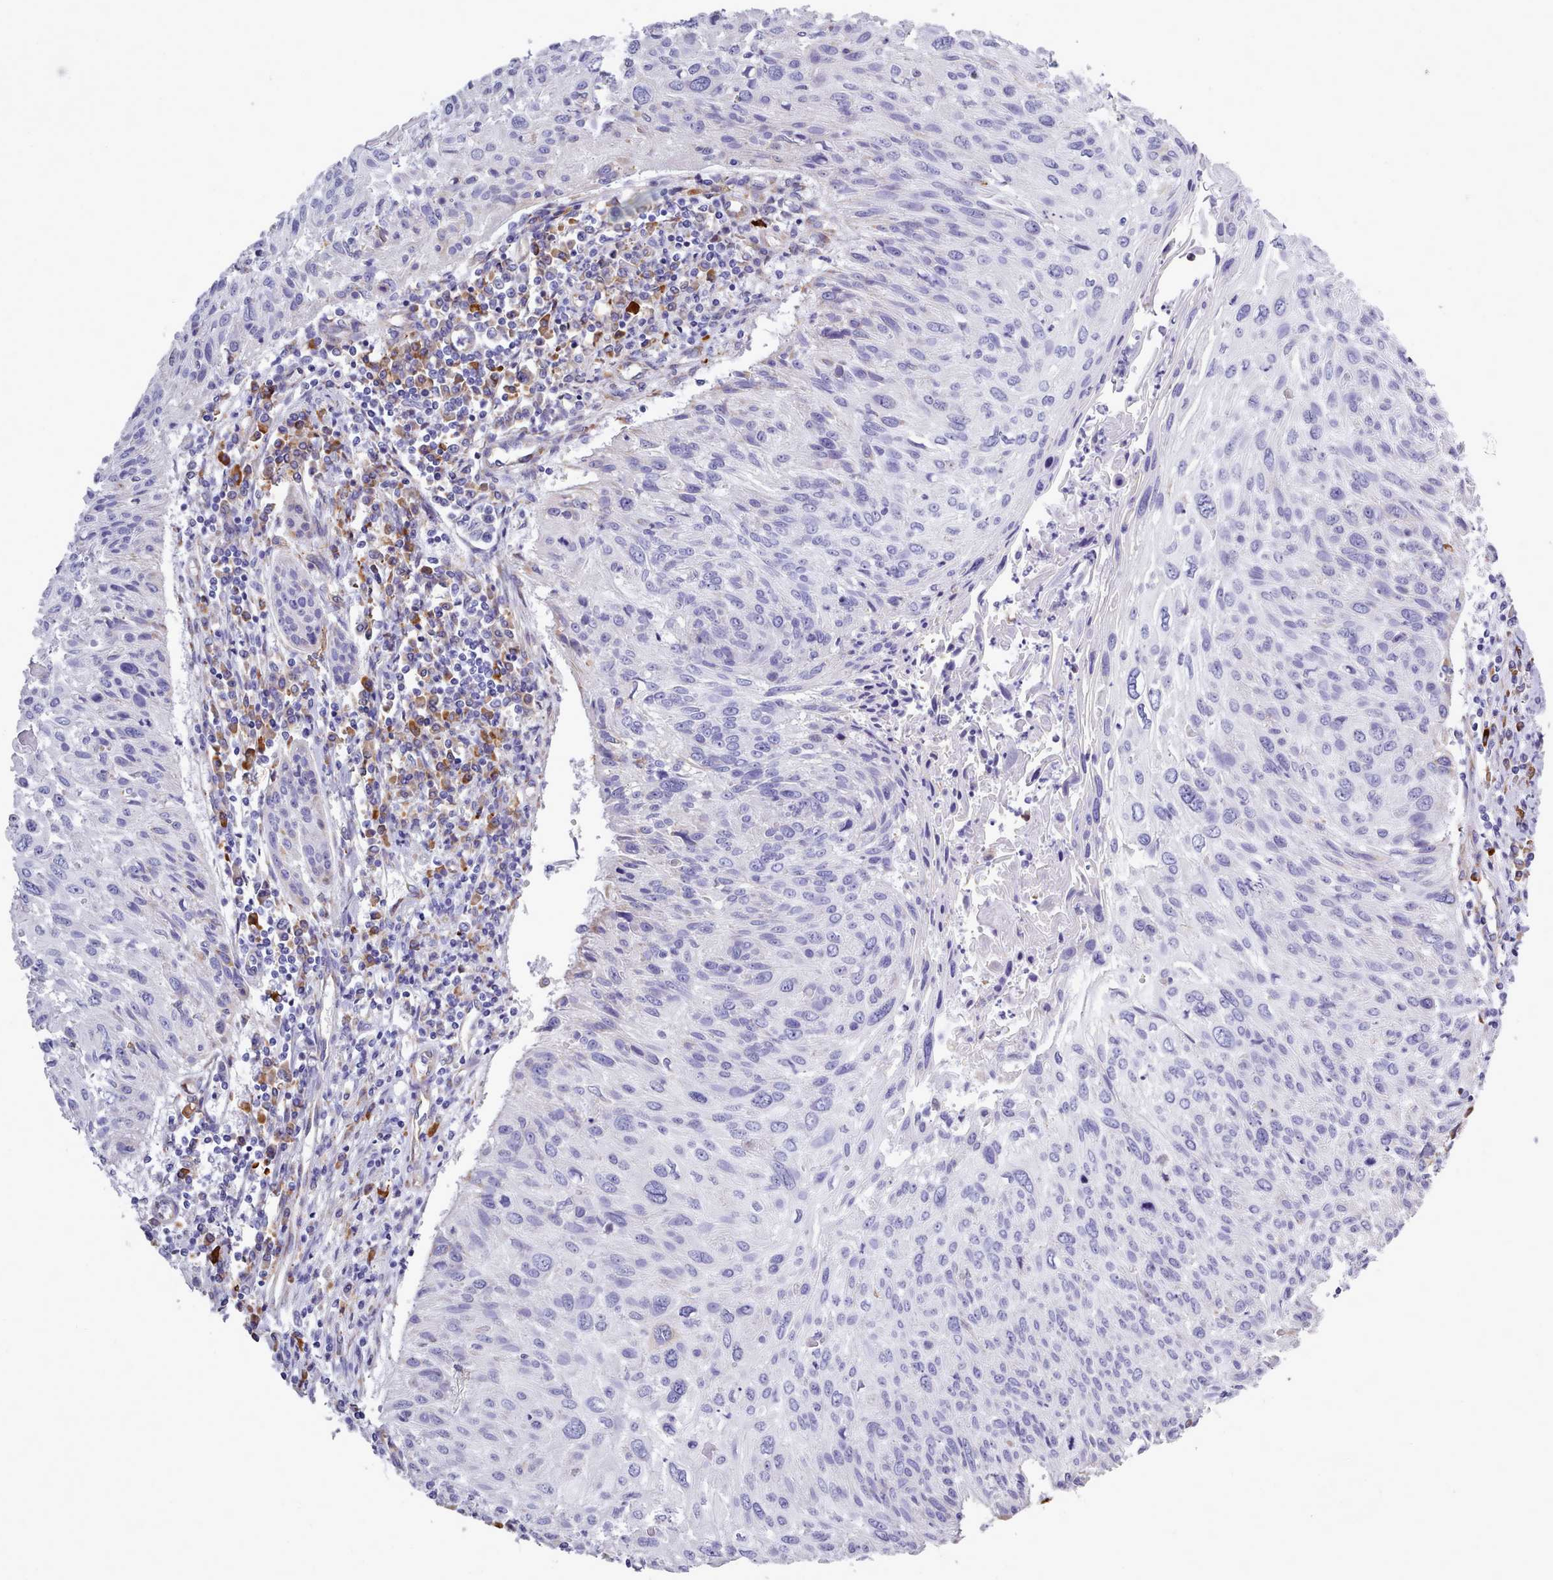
{"staining": {"intensity": "negative", "quantity": "none", "location": "none"}, "tissue": "cervical cancer", "cell_type": "Tumor cells", "image_type": "cancer", "snomed": [{"axis": "morphology", "description": "Squamous cell carcinoma, NOS"}, {"axis": "topography", "description": "Cervix"}], "caption": "This is a photomicrograph of IHC staining of cervical cancer, which shows no staining in tumor cells.", "gene": "XKR8", "patient": {"sex": "female", "age": 51}}